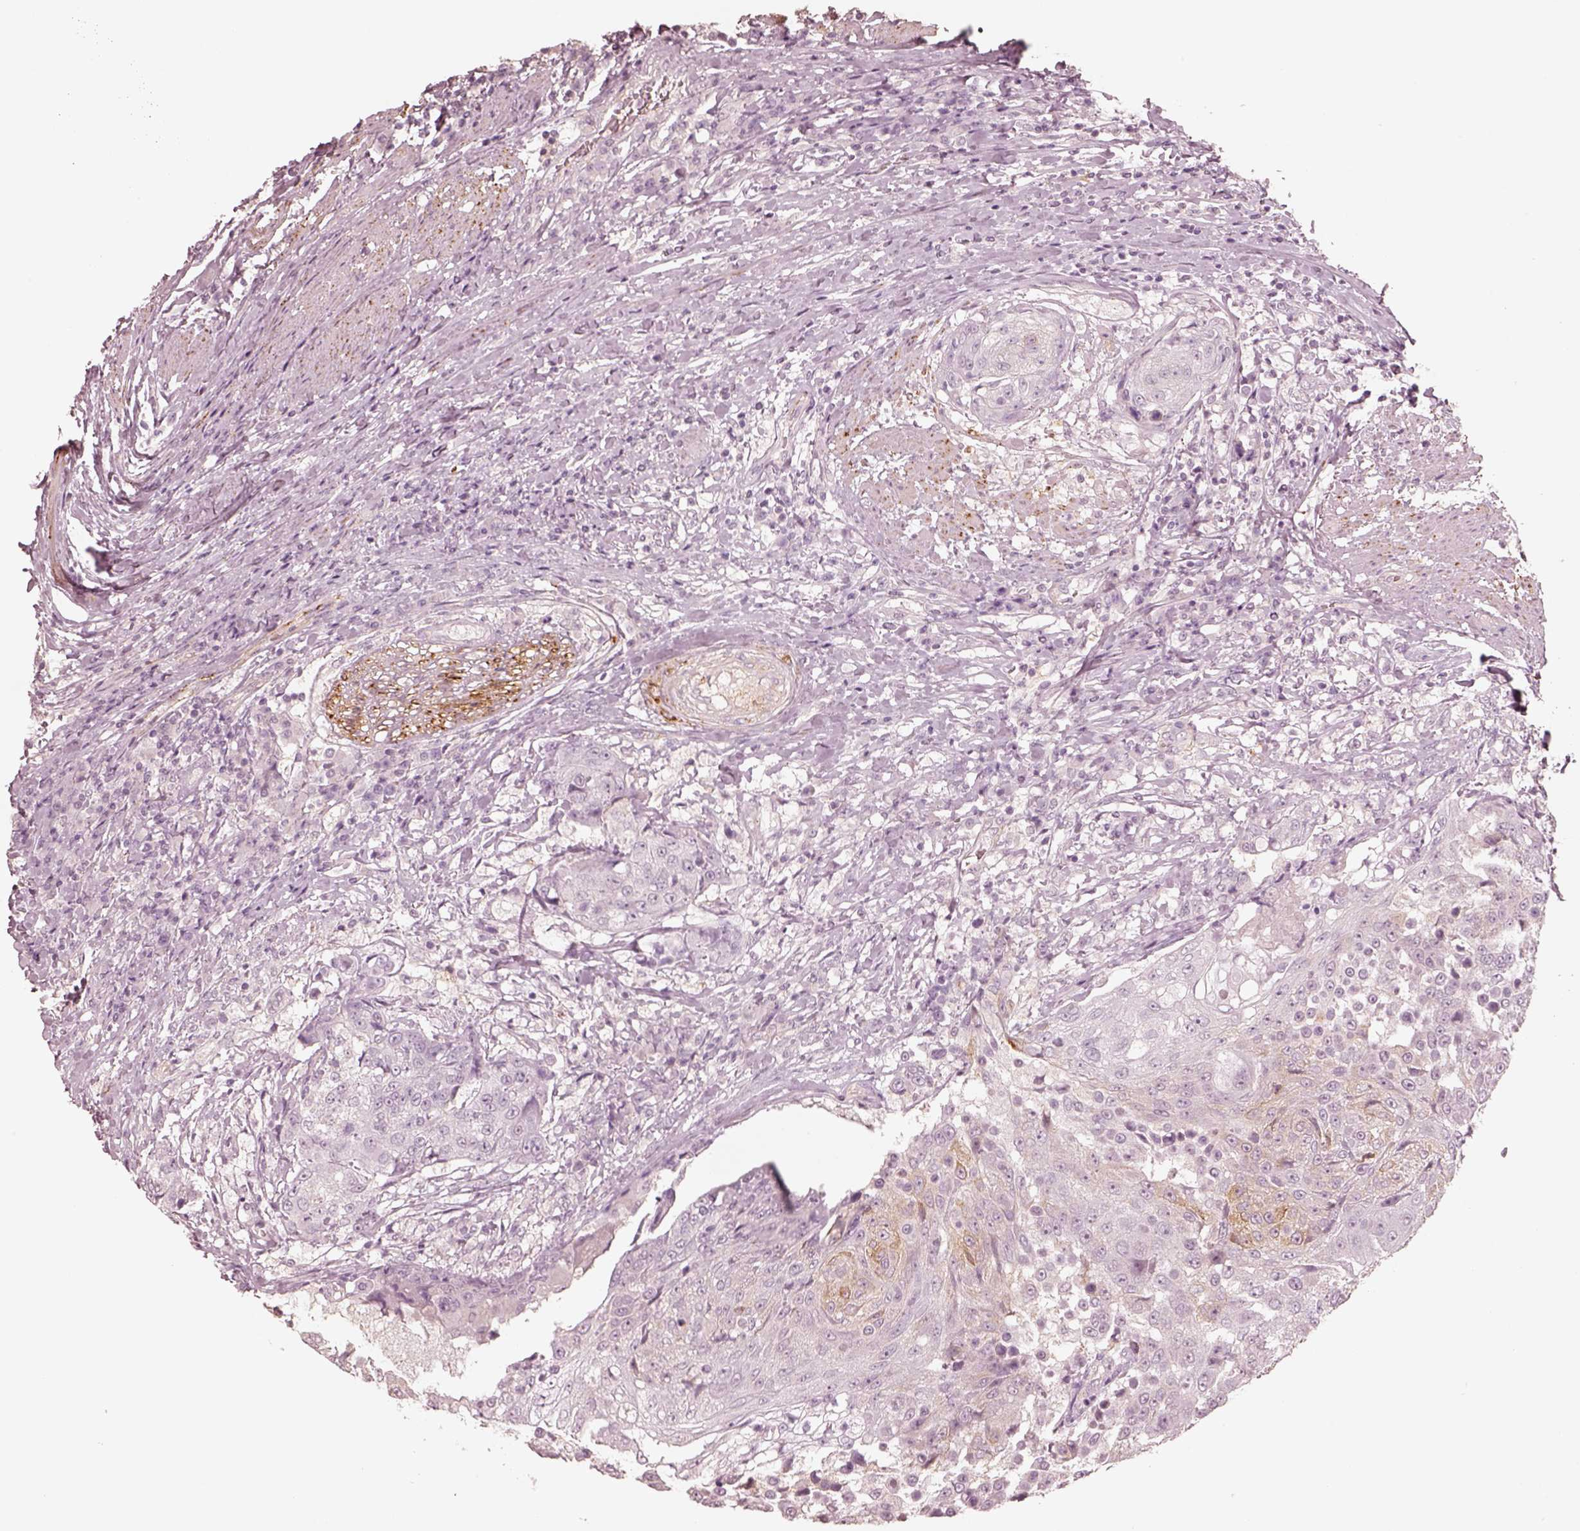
{"staining": {"intensity": "negative", "quantity": "none", "location": "none"}, "tissue": "urothelial cancer", "cell_type": "Tumor cells", "image_type": "cancer", "snomed": [{"axis": "morphology", "description": "Urothelial carcinoma, High grade"}, {"axis": "topography", "description": "Urinary bladder"}], "caption": "This is a histopathology image of IHC staining of urothelial carcinoma (high-grade), which shows no expression in tumor cells.", "gene": "DNAAF9", "patient": {"sex": "female", "age": 63}}